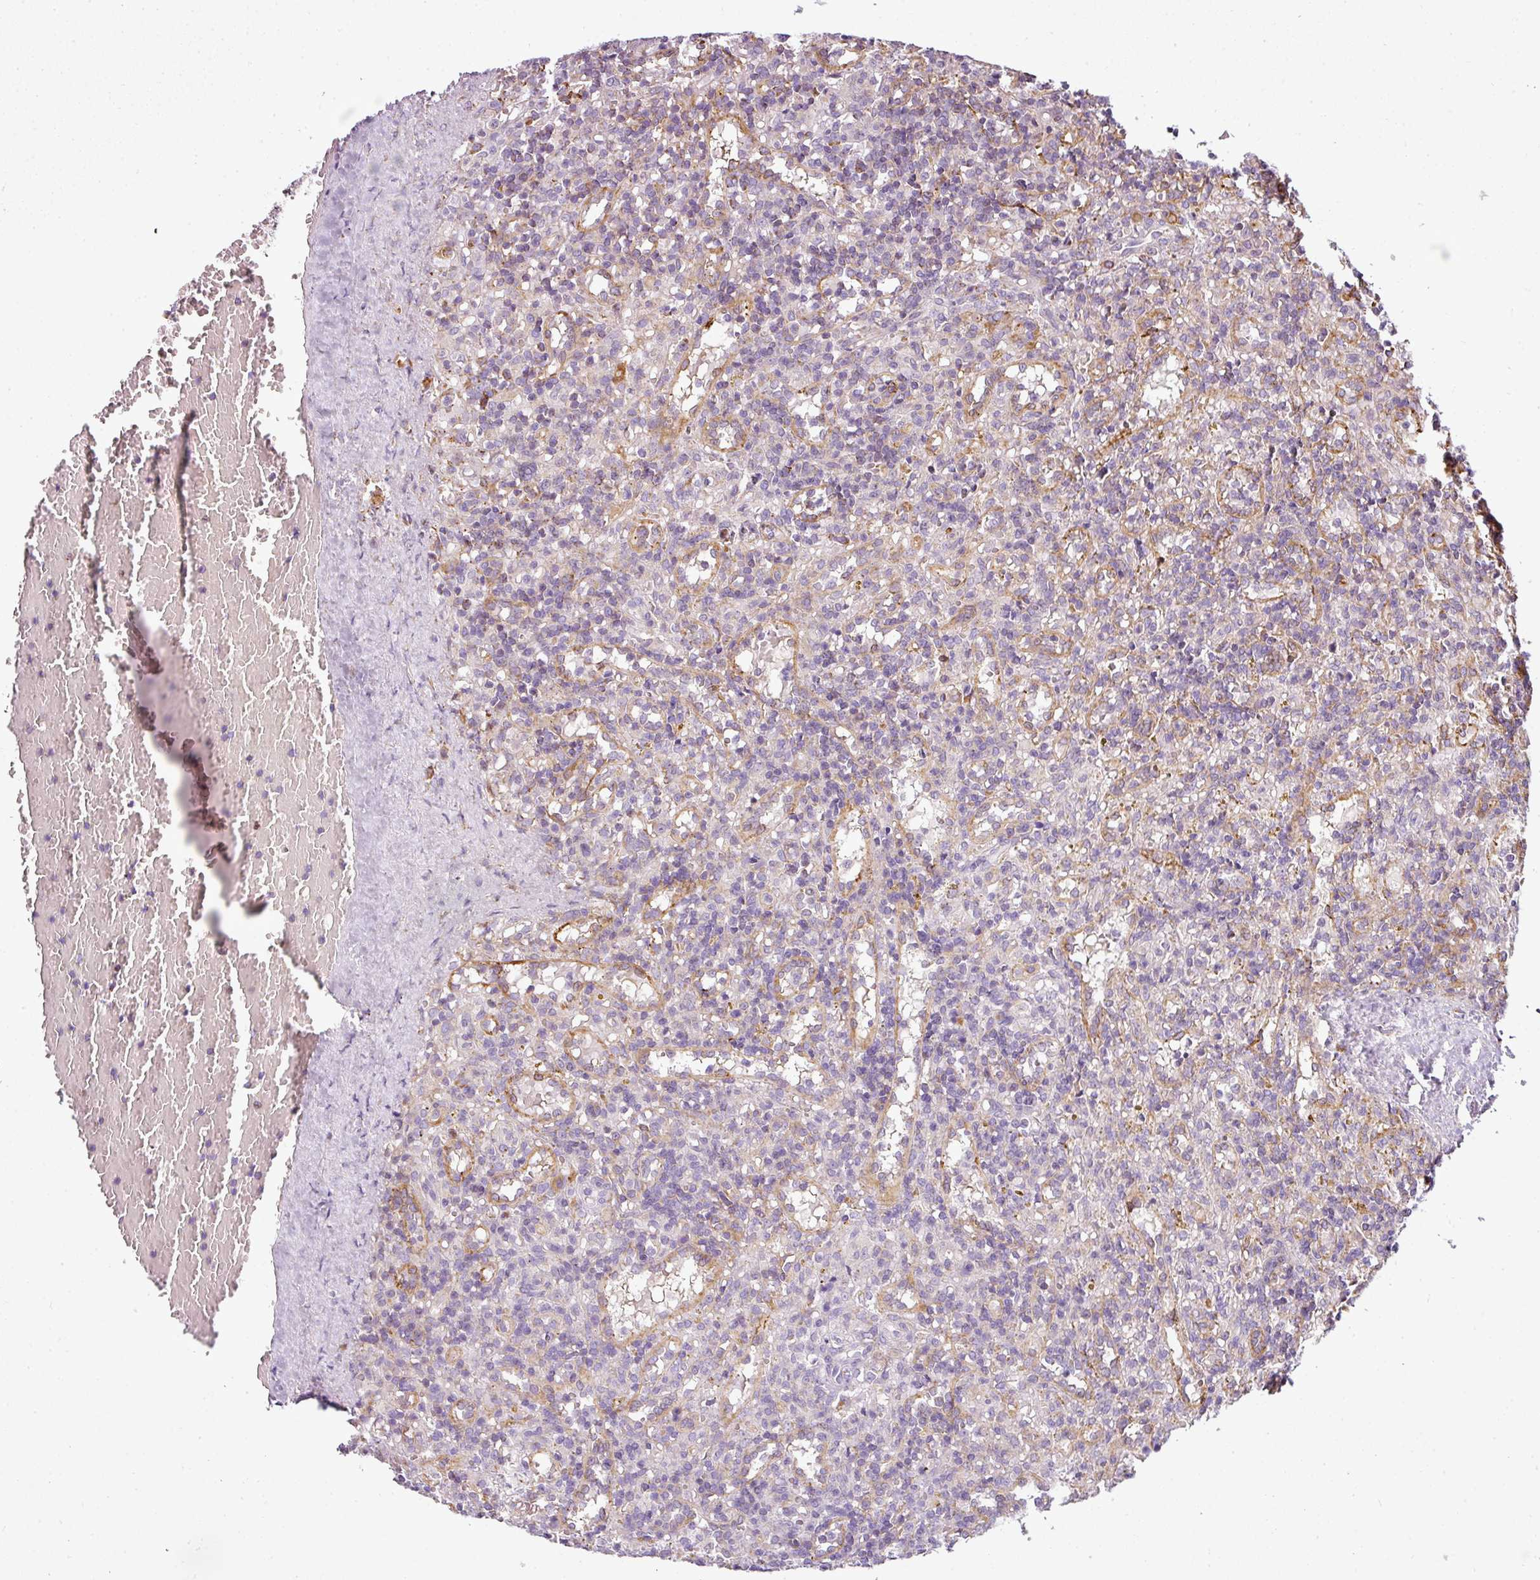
{"staining": {"intensity": "negative", "quantity": "none", "location": "none"}, "tissue": "lymphoma", "cell_type": "Tumor cells", "image_type": "cancer", "snomed": [{"axis": "morphology", "description": "Malignant lymphoma, non-Hodgkin's type, Low grade"}, {"axis": "topography", "description": "Spleen"}], "caption": "Lymphoma was stained to show a protein in brown. There is no significant expression in tumor cells.", "gene": "ANKRD18A", "patient": {"sex": "male", "age": 67}}